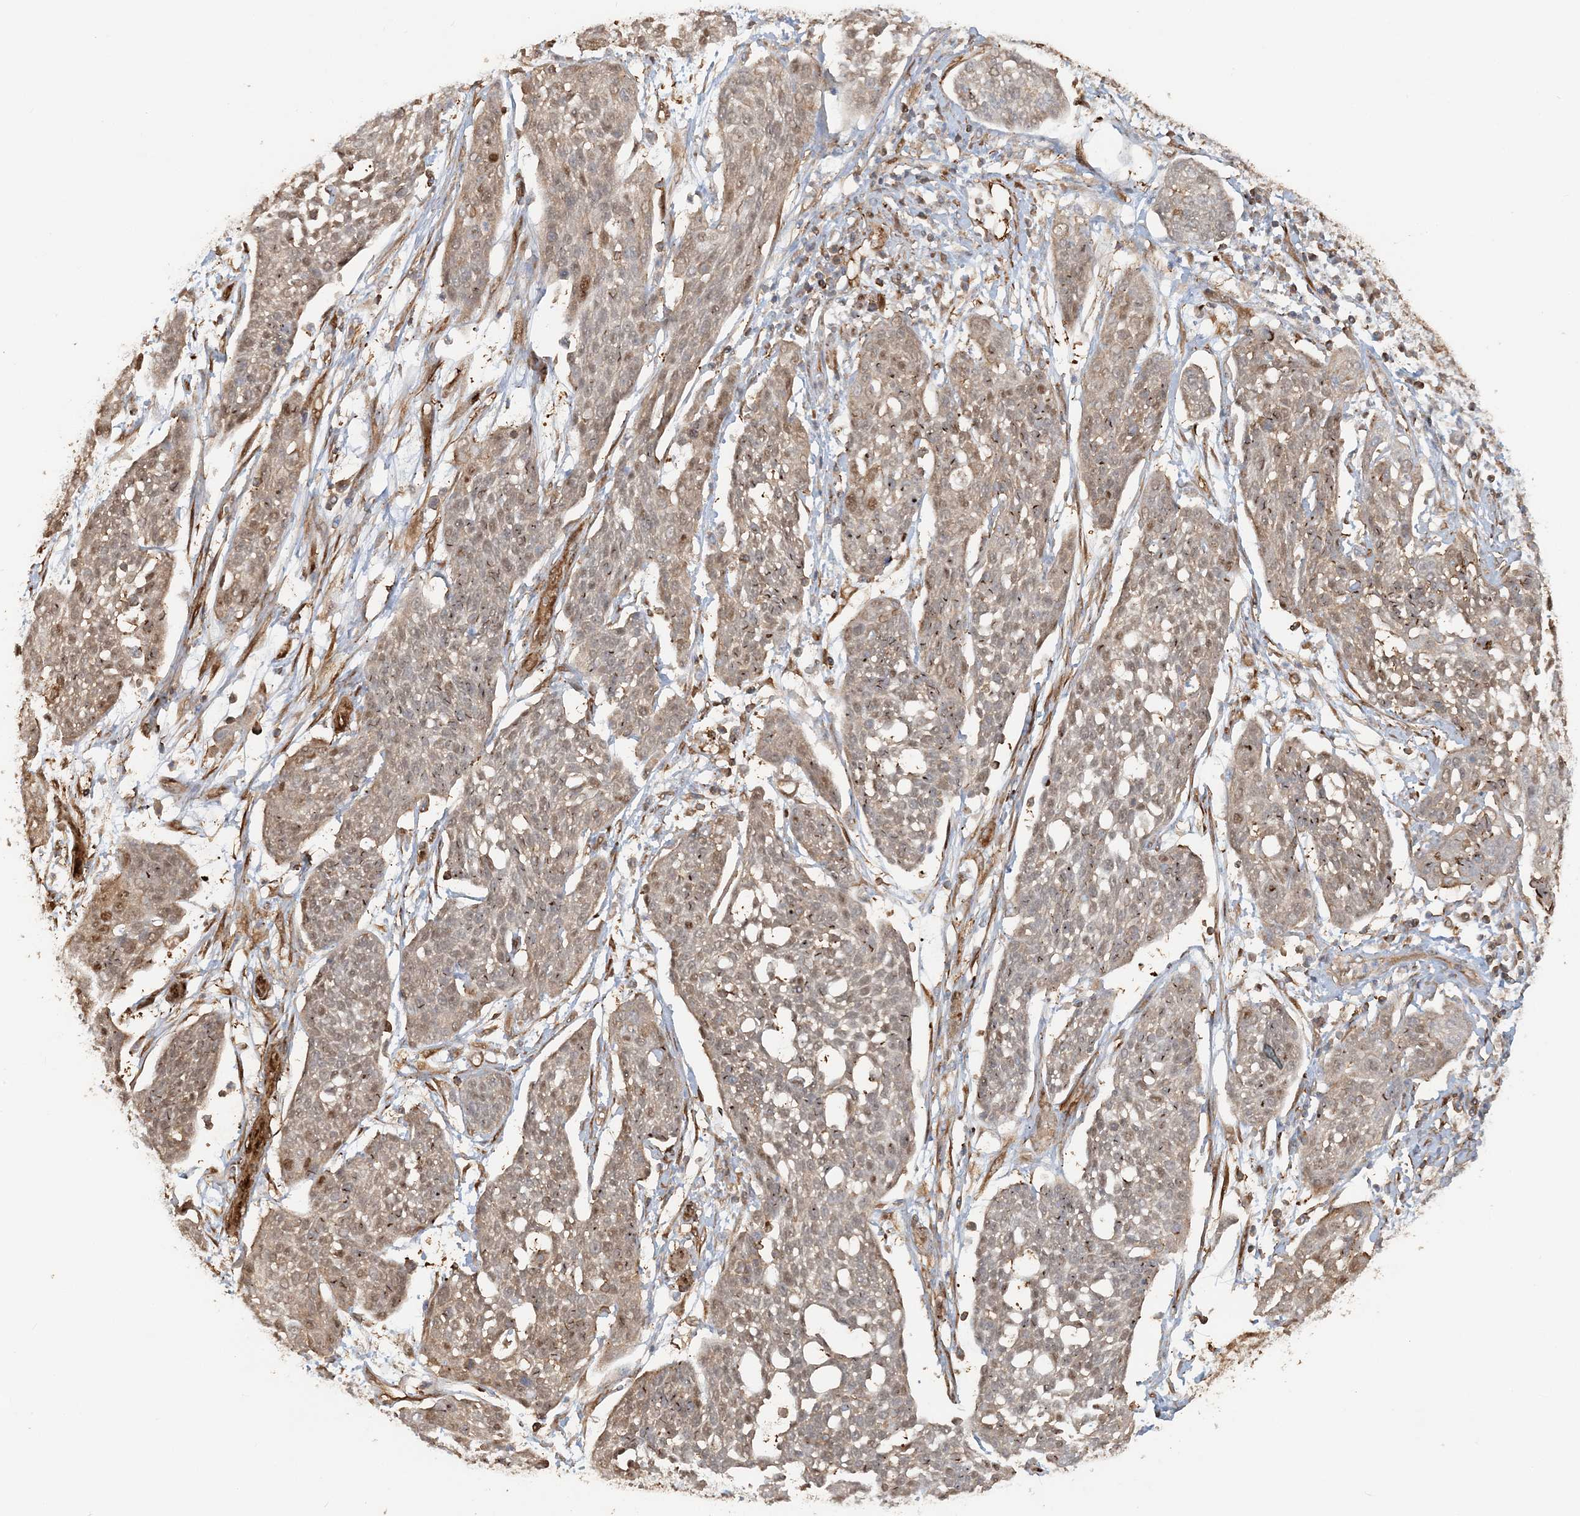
{"staining": {"intensity": "moderate", "quantity": "<25%", "location": "cytoplasmic/membranous,nuclear"}, "tissue": "cervical cancer", "cell_type": "Tumor cells", "image_type": "cancer", "snomed": [{"axis": "morphology", "description": "Squamous cell carcinoma, NOS"}, {"axis": "topography", "description": "Cervix"}], "caption": "Immunohistochemistry (IHC) (DAB (3,3'-diaminobenzidine)) staining of human cervical cancer (squamous cell carcinoma) demonstrates moderate cytoplasmic/membranous and nuclear protein staining in approximately <25% of tumor cells.", "gene": "DSTN", "patient": {"sex": "female", "age": 34}}